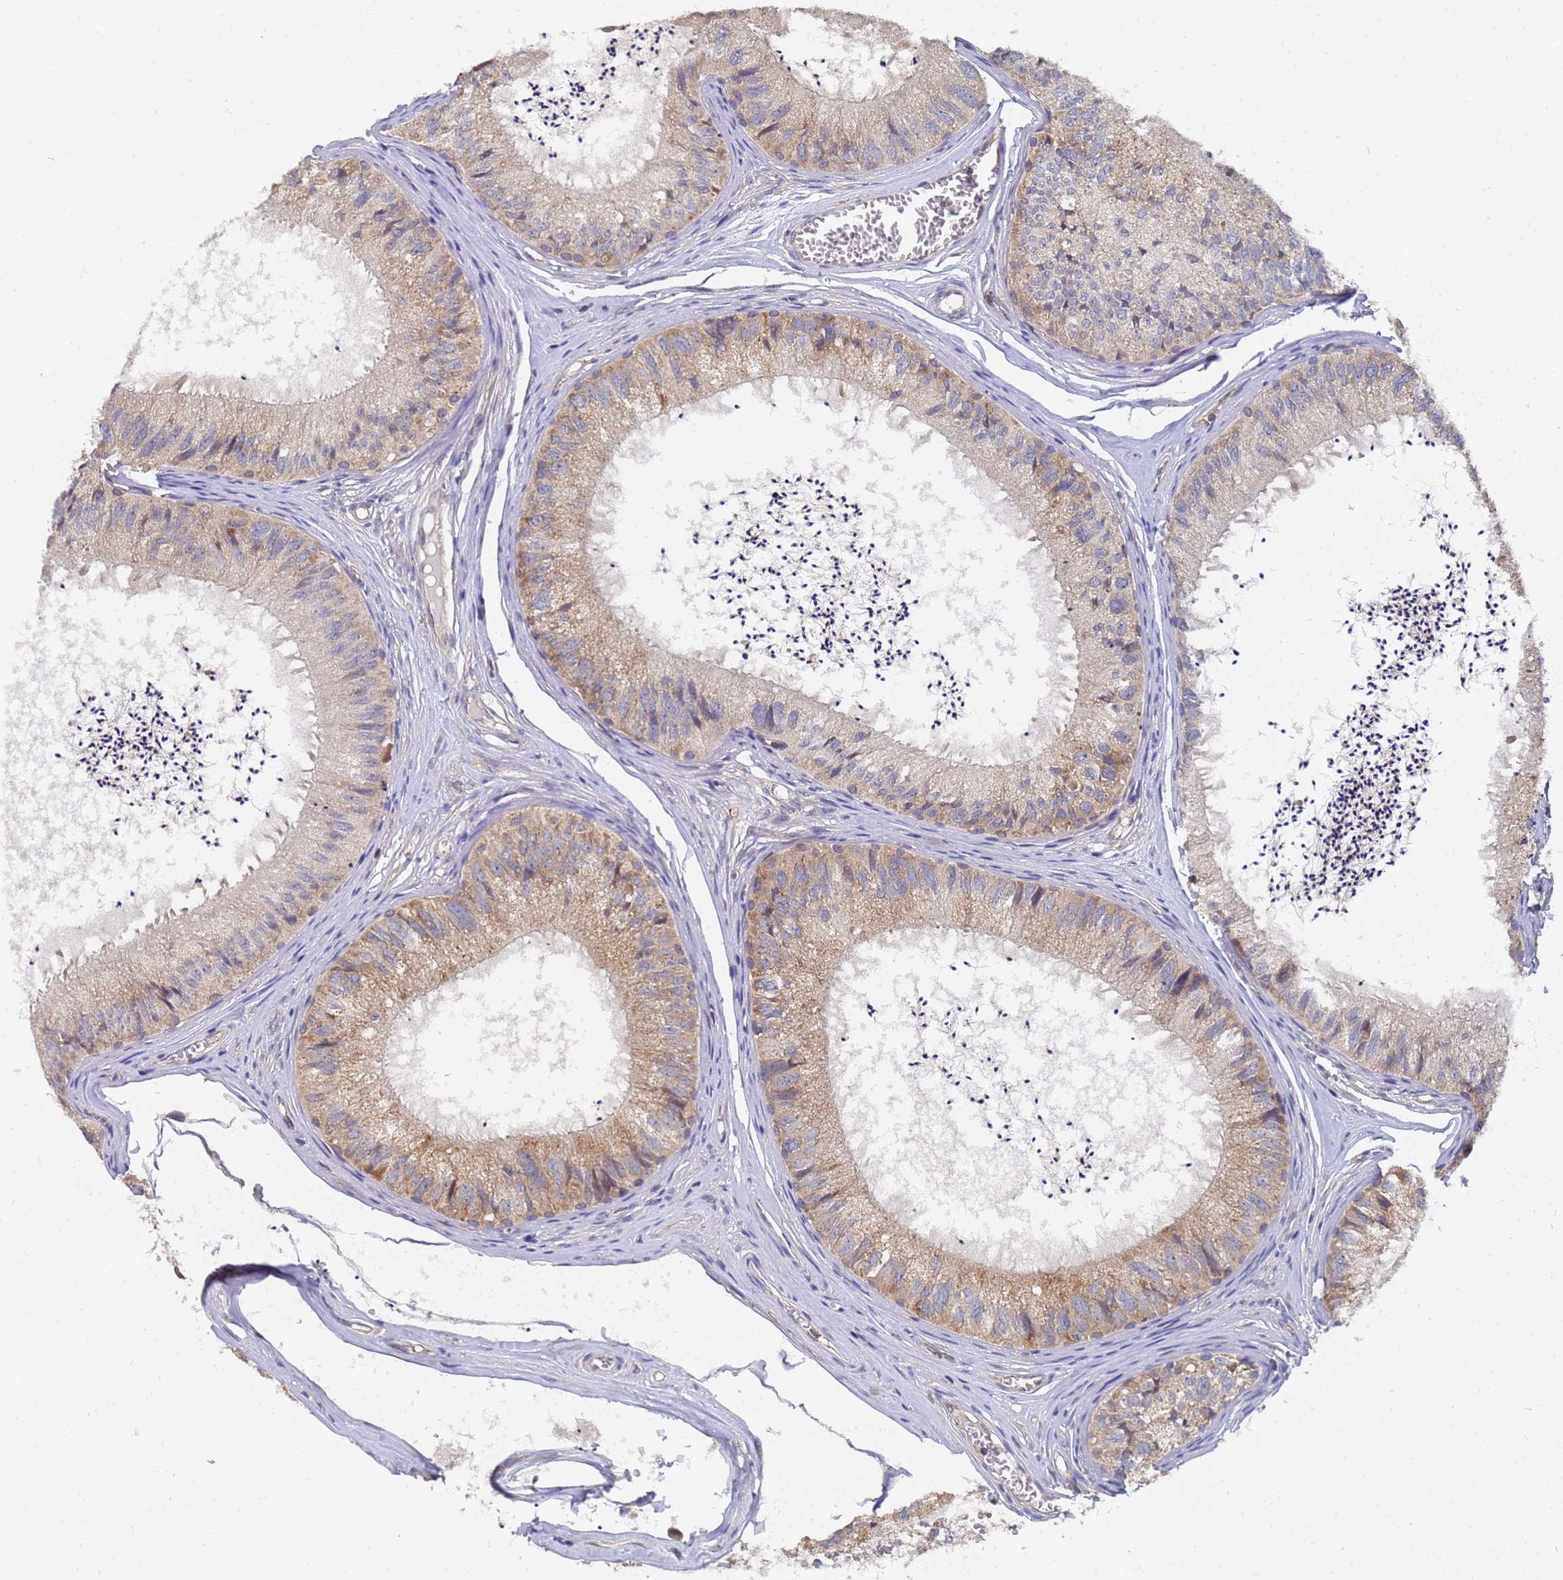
{"staining": {"intensity": "moderate", "quantity": ">75%", "location": "cytoplasmic/membranous"}, "tissue": "epididymis", "cell_type": "Glandular cells", "image_type": "normal", "snomed": [{"axis": "morphology", "description": "Normal tissue, NOS"}, {"axis": "topography", "description": "Epididymis"}], "caption": "A medium amount of moderate cytoplasmic/membranous staining is identified in approximately >75% of glandular cells in benign epididymis. The staining was performed using DAB to visualize the protein expression in brown, while the nuclei were stained in blue with hematoxylin (Magnification: 20x).", "gene": "ALS2CL", "patient": {"sex": "male", "age": 79}}